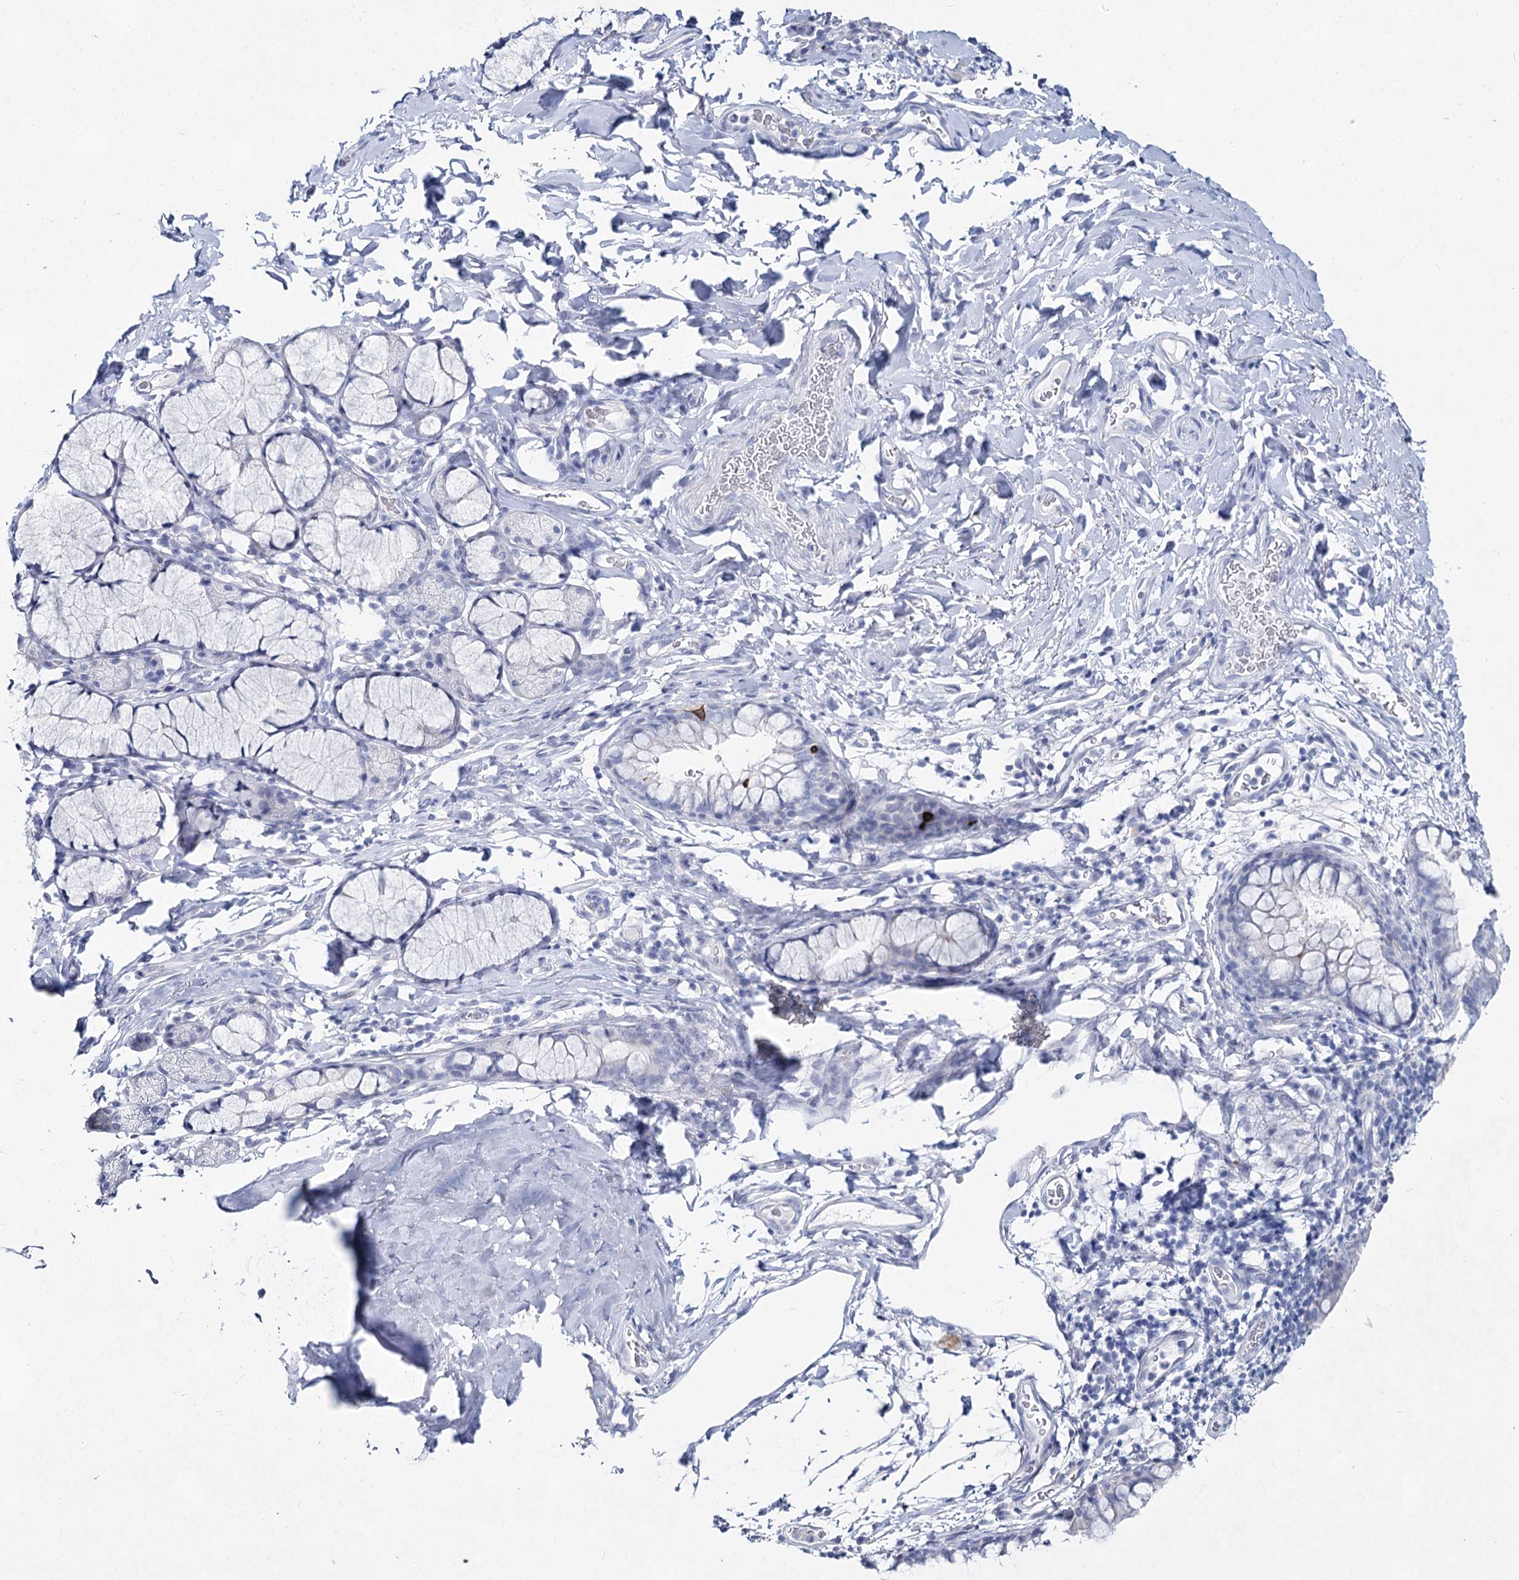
{"staining": {"intensity": "moderate", "quantity": "<25%", "location": "cytoplasmic/membranous"}, "tissue": "bronchus", "cell_type": "Respiratory epithelial cells", "image_type": "normal", "snomed": [{"axis": "morphology", "description": "Normal tissue, NOS"}, {"axis": "topography", "description": "Cartilage tissue"}, {"axis": "topography", "description": "Bronchus"}], "caption": "IHC histopathology image of unremarkable bronchus: human bronchus stained using immunohistochemistry reveals low levels of moderate protein expression localized specifically in the cytoplasmic/membranous of respiratory epithelial cells, appearing as a cytoplasmic/membranous brown color.", "gene": "SLC17A2", "patient": {"sex": "female", "age": 36}}